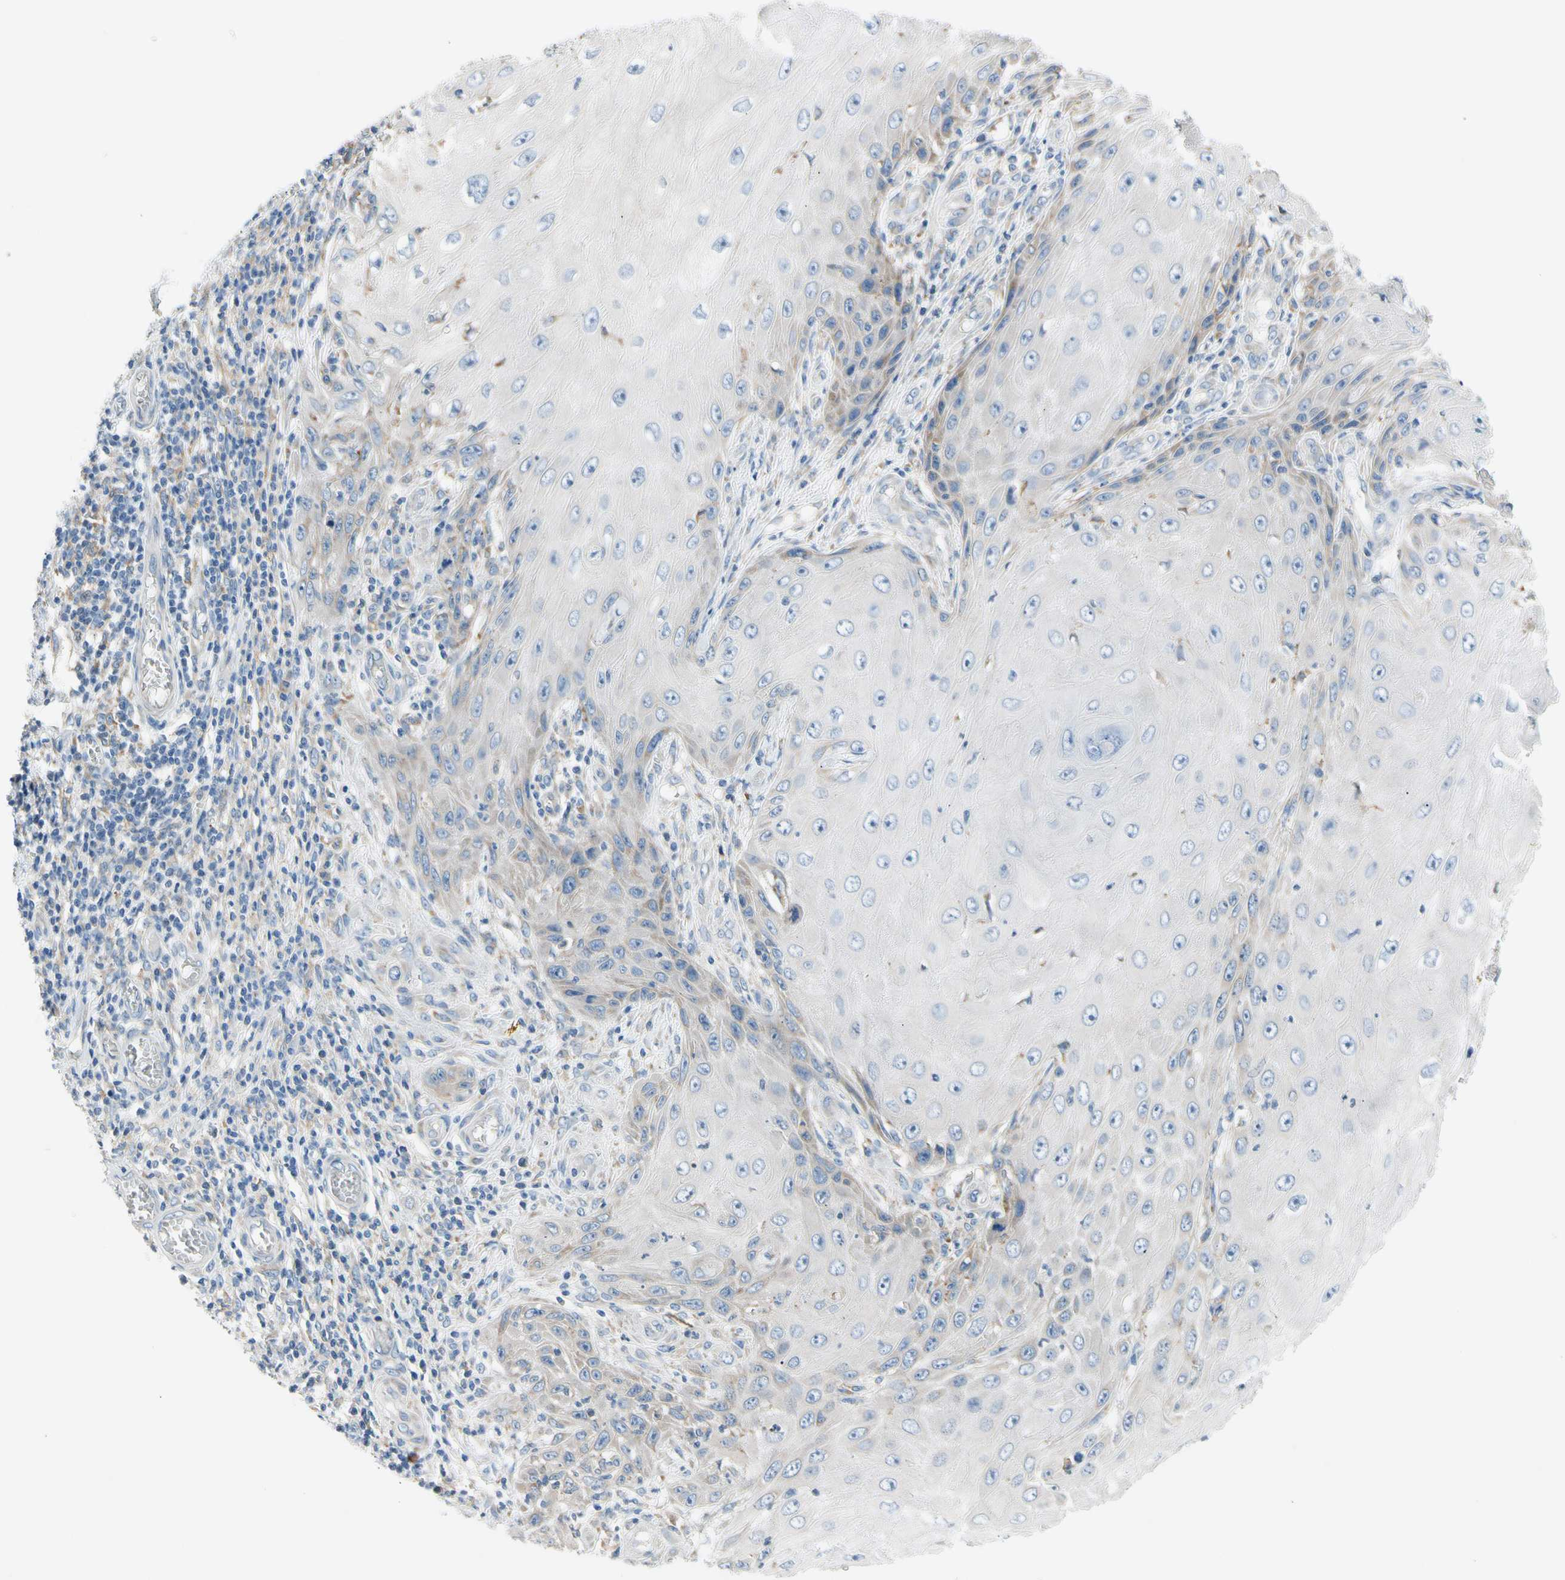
{"staining": {"intensity": "negative", "quantity": "none", "location": "none"}, "tissue": "skin cancer", "cell_type": "Tumor cells", "image_type": "cancer", "snomed": [{"axis": "morphology", "description": "Squamous cell carcinoma, NOS"}, {"axis": "topography", "description": "Skin"}], "caption": "Image shows no significant protein expression in tumor cells of skin squamous cell carcinoma. (DAB immunohistochemistry (IHC) visualized using brightfield microscopy, high magnification).", "gene": "STXBP1", "patient": {"sex": "female", "age": 73}}